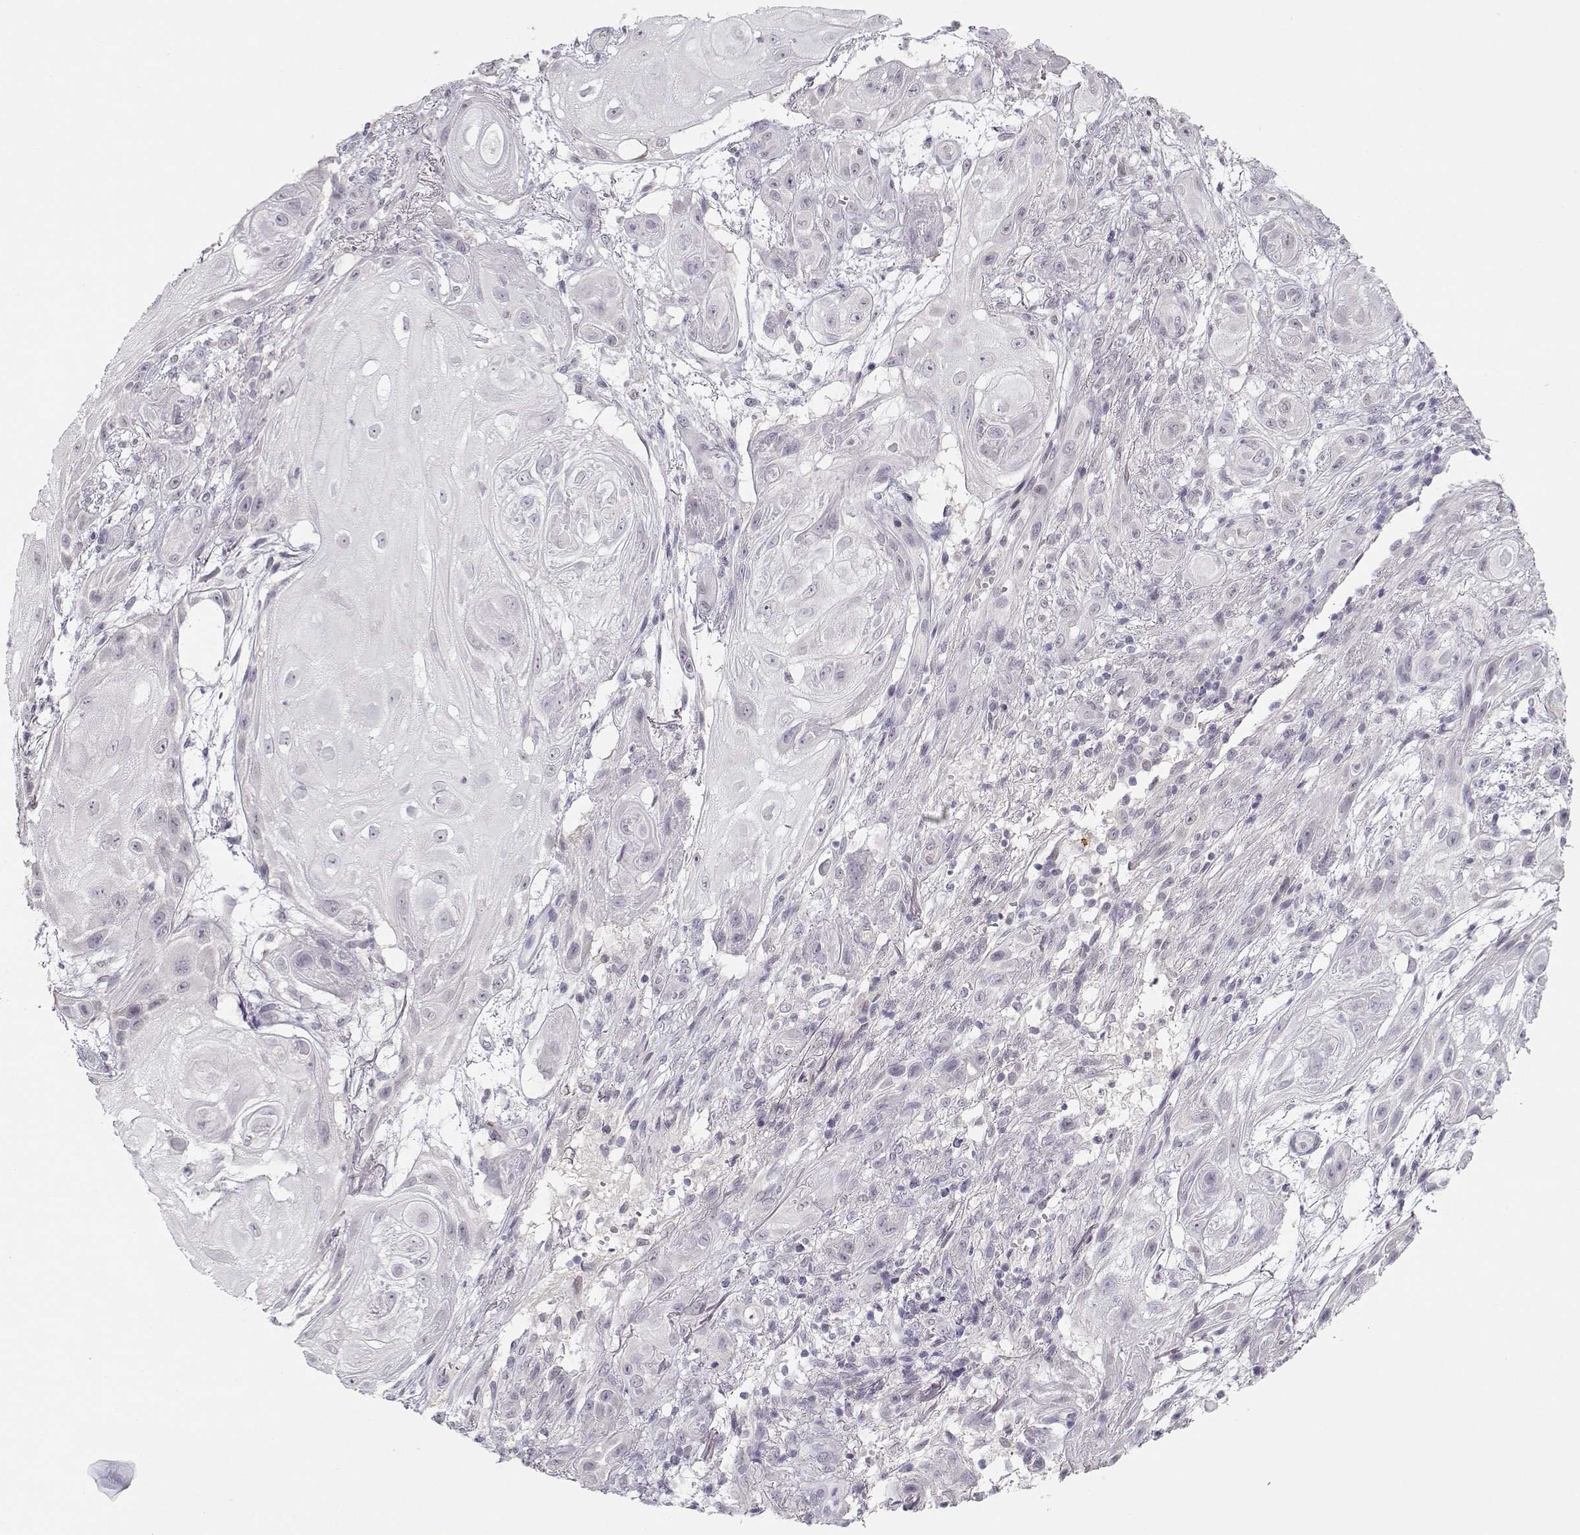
{"staining": {"intensity": "negative", "quantity": "none", "location": "none"}, "tissue": "skin cancer", "cell_type": "Tumor cells", "image_type": "cancer", "snomed": [{"axis": "morphology", "description": "Squamous cell carcinoma, NOS"}, {"axis": "topography", "description": "Skin"}], "caption": "High magnification brightfield microscopy of skin cancer (squamous cell carcinoma) stained with DAB (brown) and counterstained with hematoxylin (blue): tumor cells show no significant expression.", "gene": "C16orf86", "patient": {"sex": "male", "age": 62}}